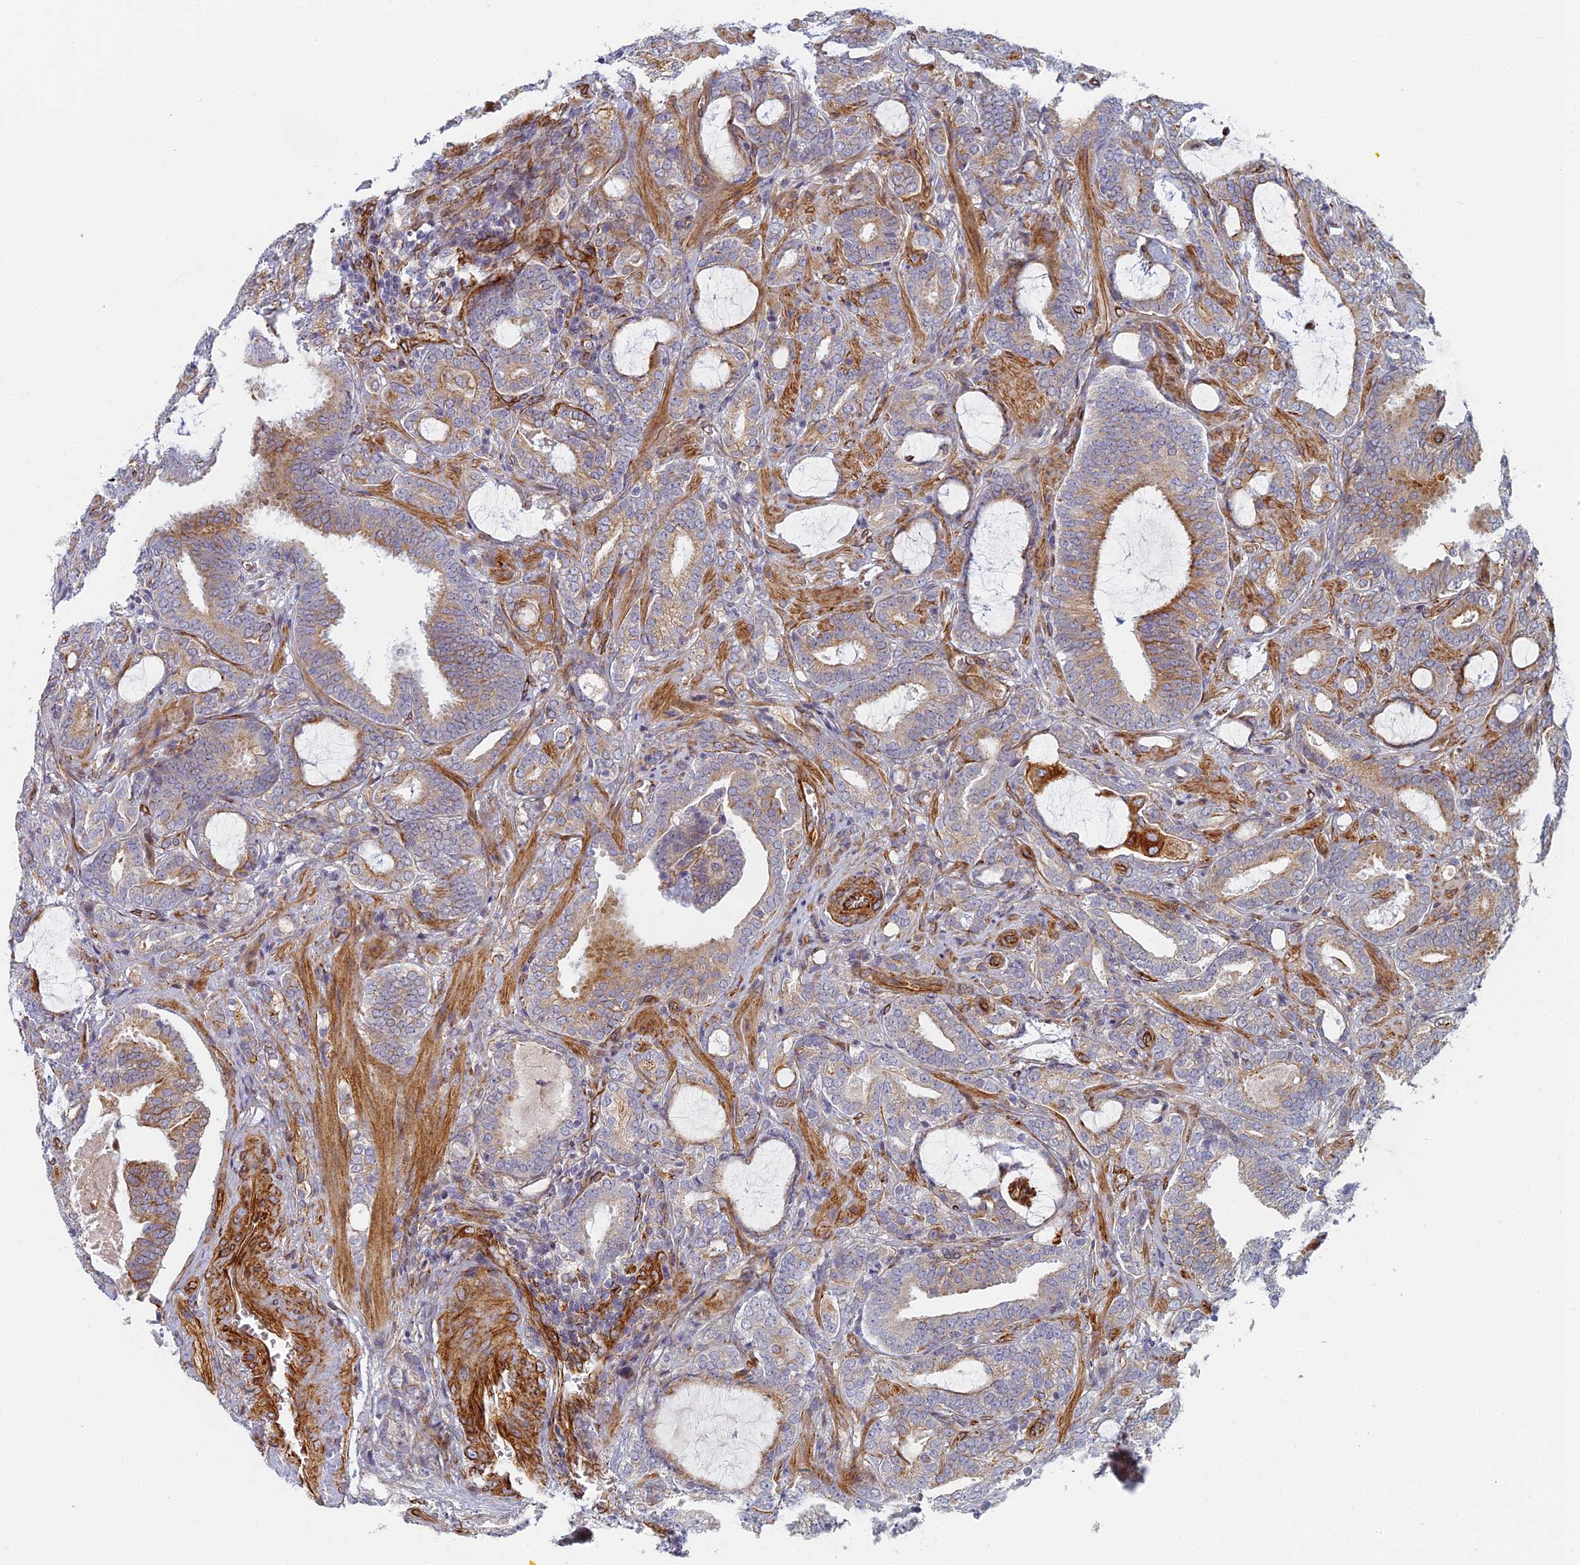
{"staining": {"intensity": "weak", "quantity": "25%-75%", "location": "cytoplasmic/membranous"}, "tissue": "prostate cancer", "cell_type": "Tumor cells", "image_type": "cancer", "snomed": [{"axis": "morphology", "description": "Adenocarcinoma, High grade"}, {"axis": "topography", "description": "Prostate and seminal vesicle, NOS"}], "caption": "Immunohistochemical staining of human prostate cancer (high-grade adenocarcinoma) exhibits low levels of weak cytoplasmic/membranous staining in approximately 25%-75% of tumor cells. Nuclei are stained in blue.", "gene": "ABCB10", "patient": {"sex": "male", "age": 67}}